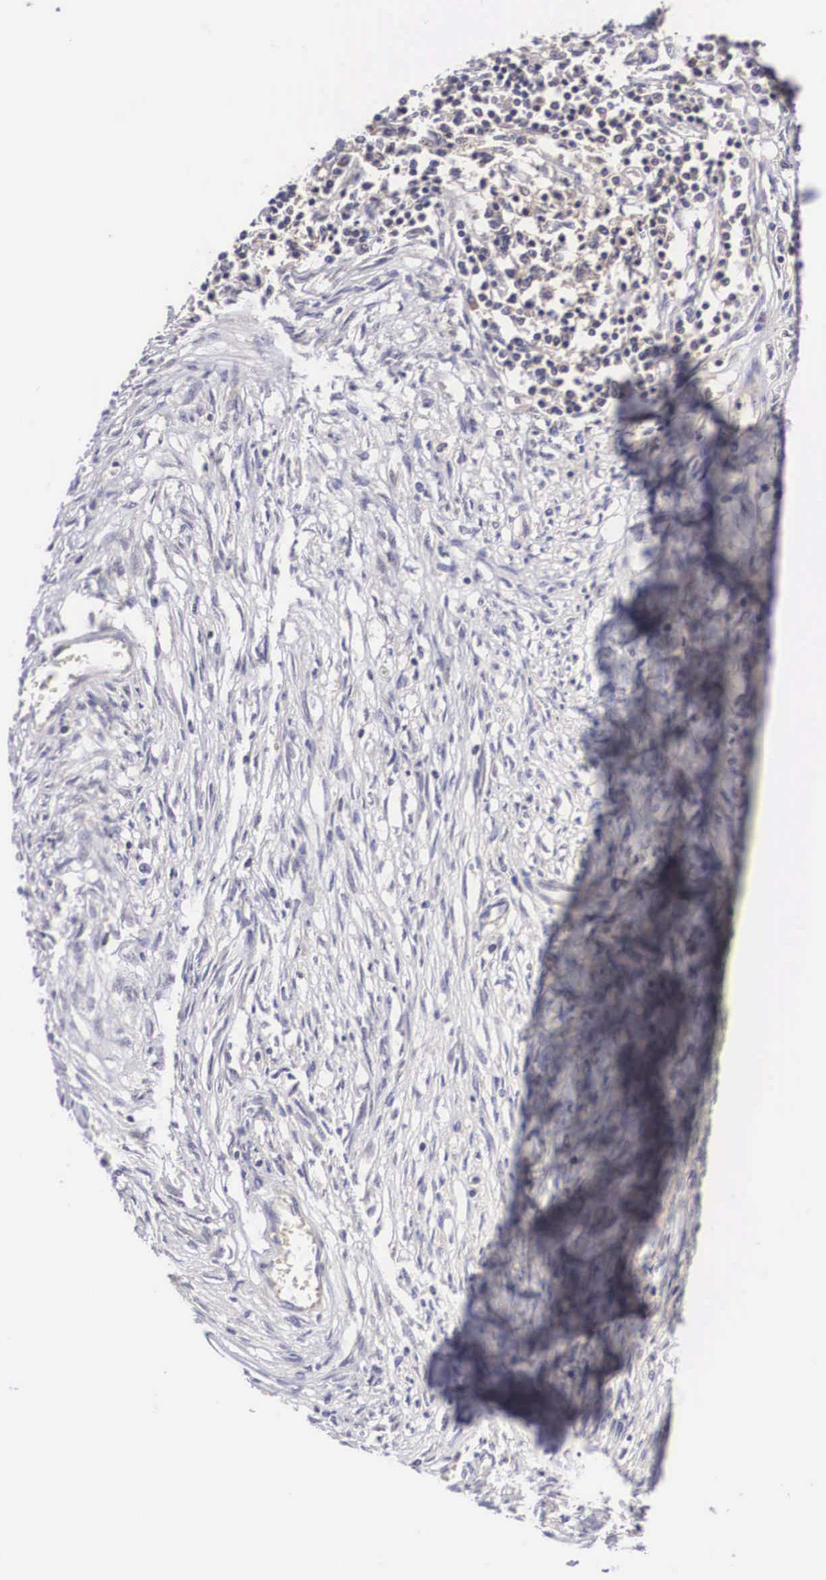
{"staining": {"intensity": "moderate", "quantity": "<25%", "location": "cytoplasmic/membranous"}, "tissue": "adipose tissue", "cell_type": "Adipocytes", "image_type": "normal", "snomed": [{"axis": "morphology", "description": "Normal tissue, NOS"}, {"axis": "morphology", "description": "Sarcoma, NOS"}, {"axis": "topography", "description": "Skin"}, {"axis": "topography", "description": "Soft tissue"}], "caption": "IHC (DAB (3,3'-diaminobenzidine)) staining of normal human adipose tissue demonstrates moderate cytoplasmic/membranous protein positivity in about <25% of adipocytes. (DAB IHC with brightfield microscopy, high magnification).", "gene": "GRIPAP1", "patient": {"sex": "female", "age": 51}}